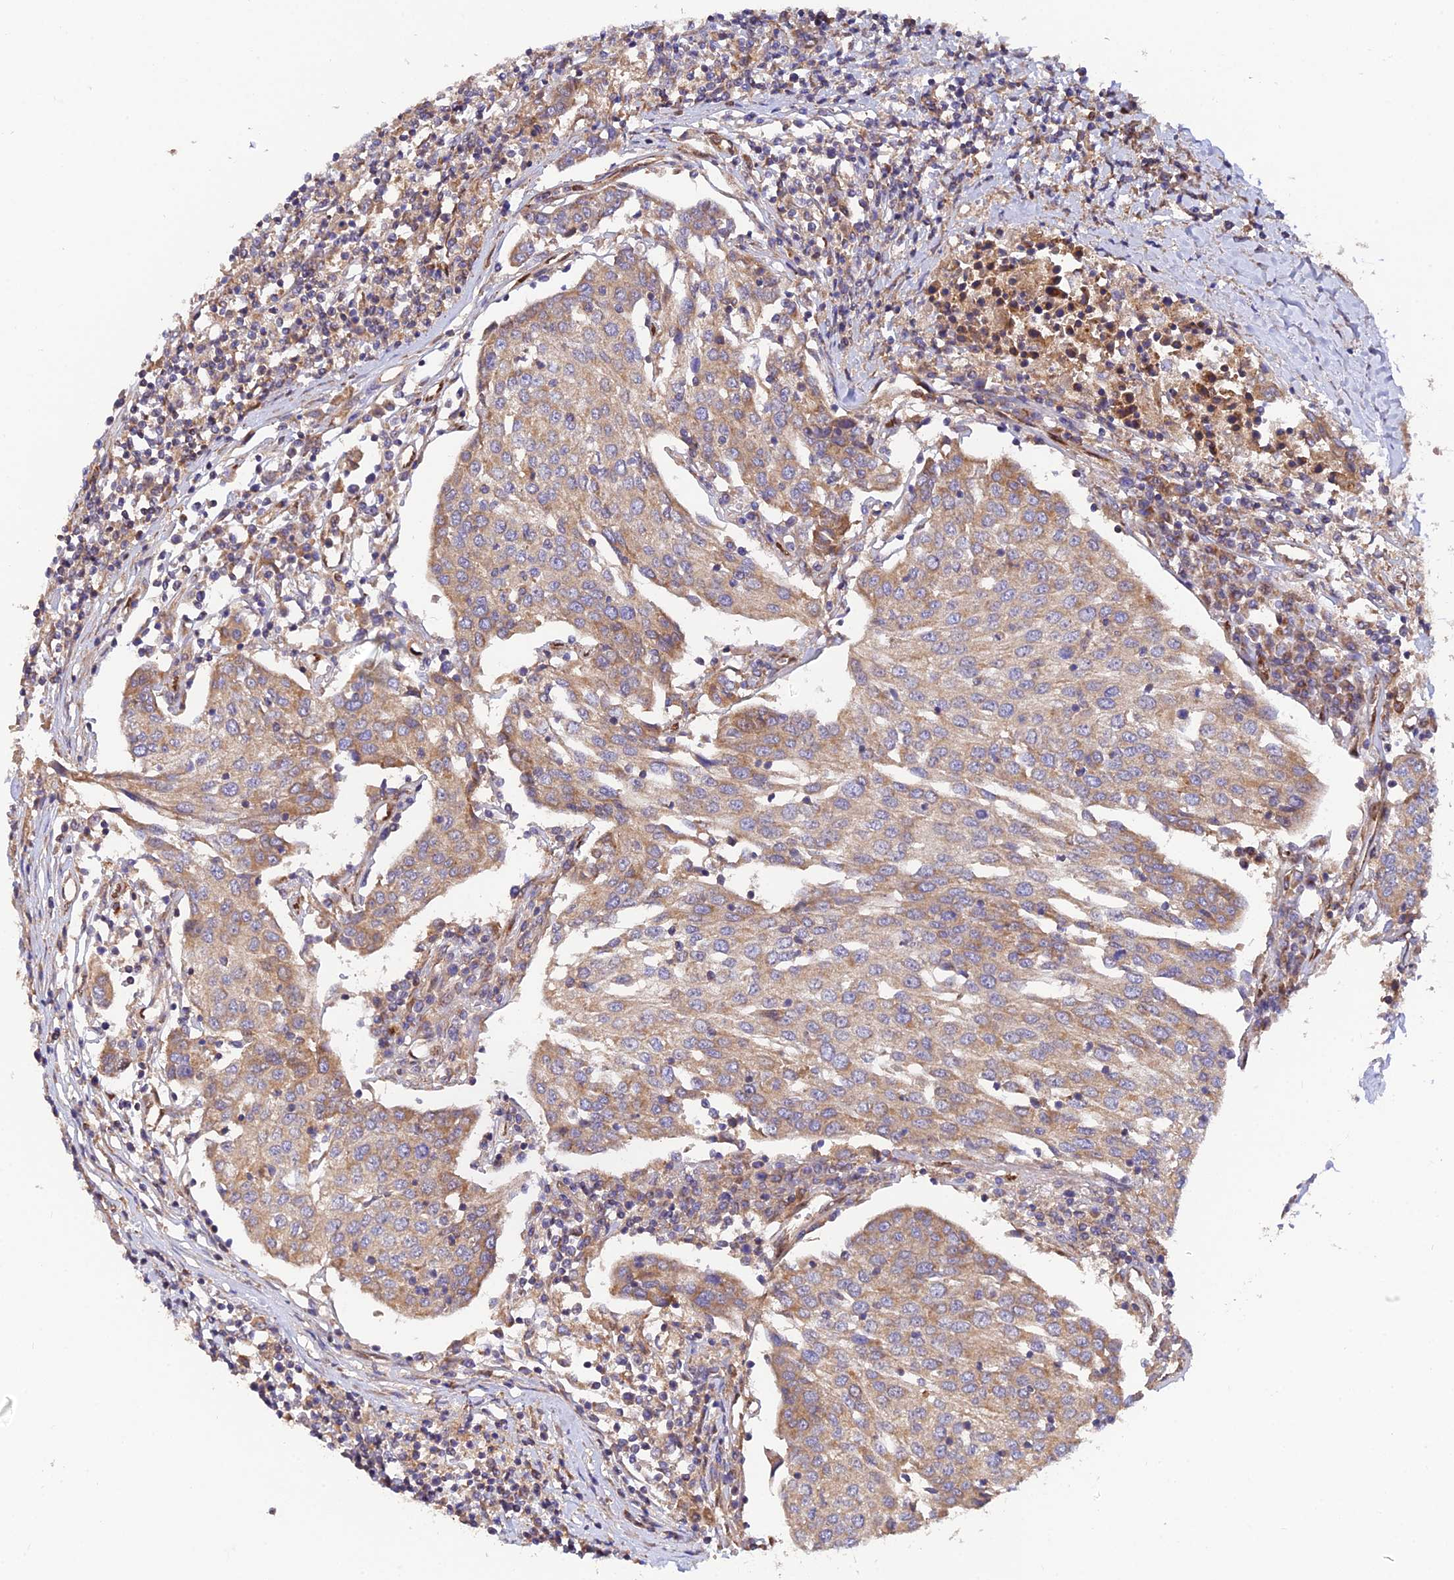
{"staining": {"intensity": "weak", "quantity": ">75%", "location": "cytoplasmic/membranous"}, "tissue": "urothelial cancer", "cell_type": "Tumor cells", "image_type": "cancer", "snomed": [{"axis": "morphology", "description": "Urothelial carcinoma, High grade"}, {"axis": "topography", "description": "Urinary bladder"}], "caption": "An image of high-grade urothelial carcinoma stained for a protein demonstrates weak cytoplasmic/membranous brown staining in tumor cells. (DAB (3,3'-diaminobenzidine) IHC with brightfield microscopy, high magnification).", "gene": "PODNL1", "patient": {"sex": "female", "age": 85}}